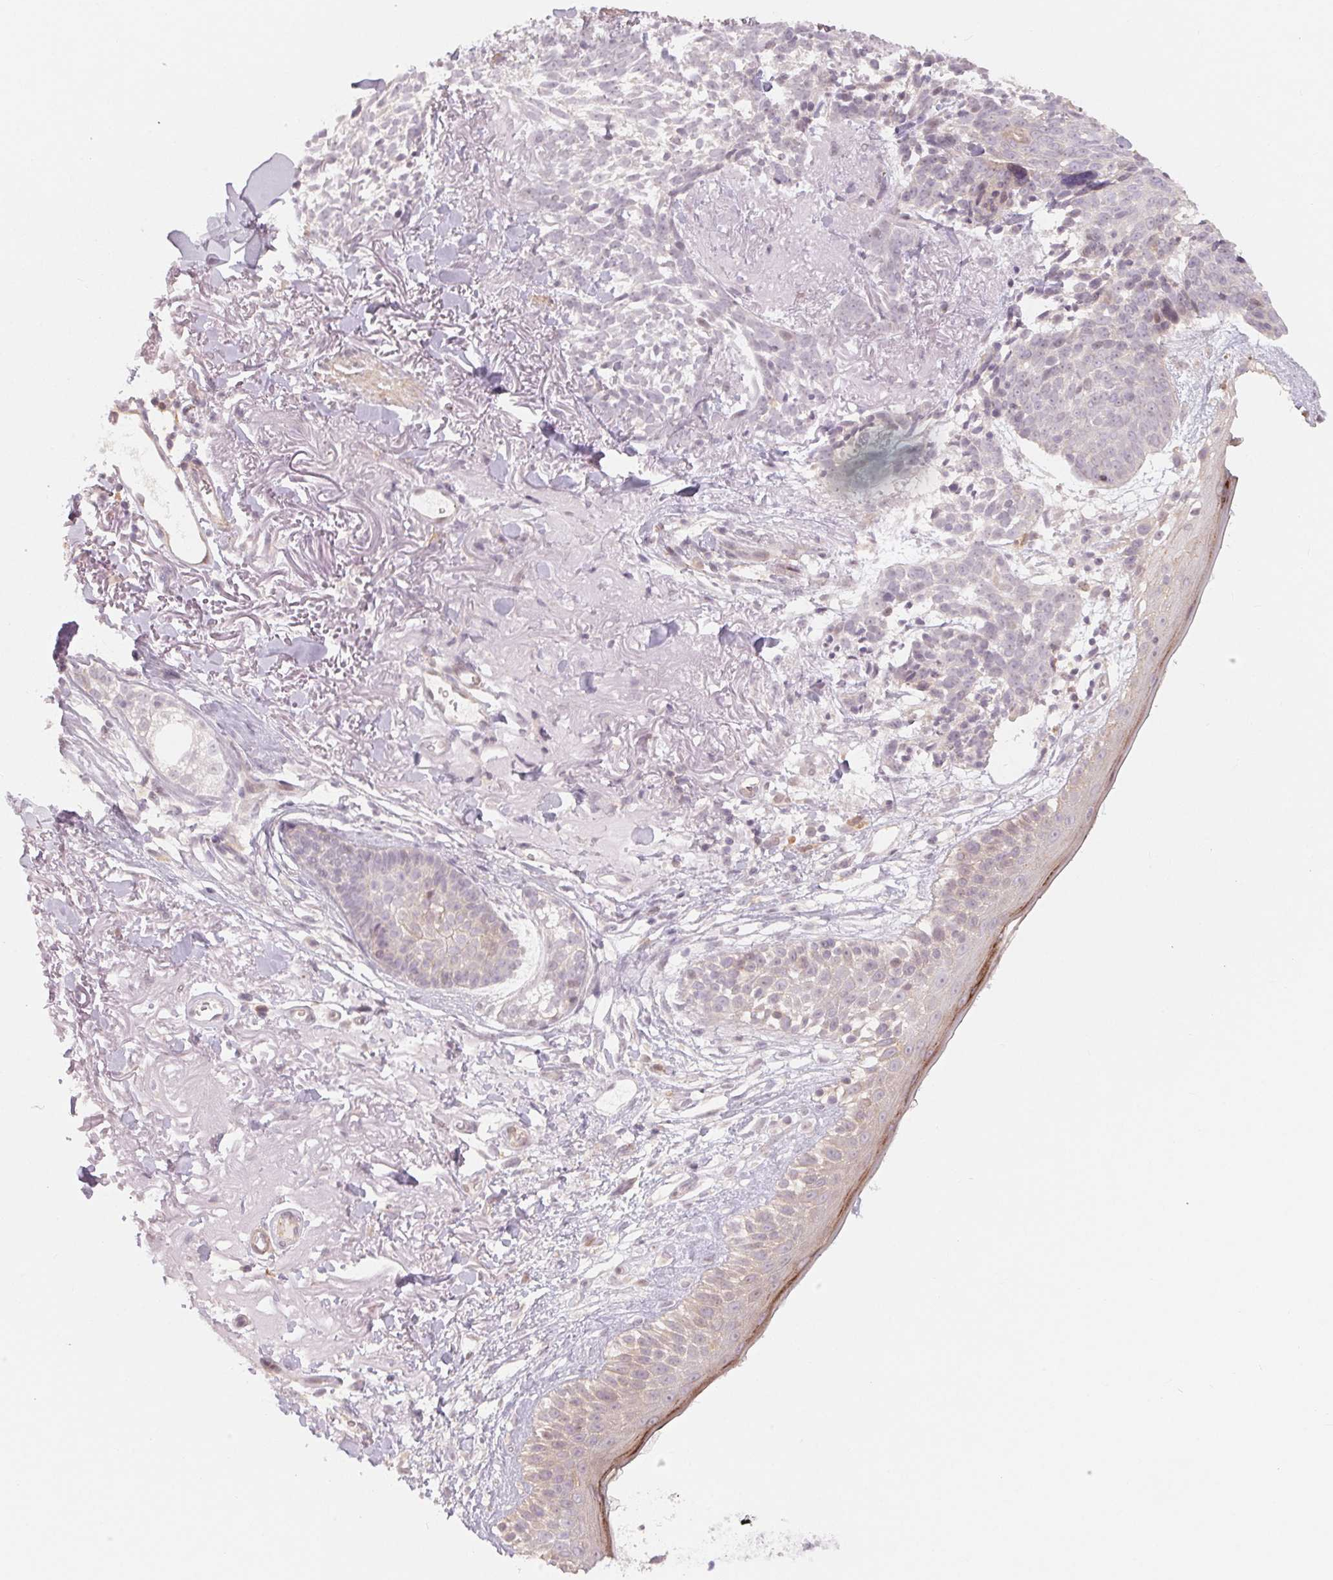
{"staining": {"intensity": "negative", "quantity": "none", "location": "none"}, "tissue": "skin cancer", "cell_type": "Tumor cells", "image_type": "cancer", "snomed": [{"axis": "morphology", "description": "Basal cell carcinoma"}, {"axis": "morphology", "description": "BCC, high aggressive"}, {"axis": "topography", "description": "Skin"}], "caption": "Tumor cells are negative for protein expression in human skin cancer (basal cell carcinoma). (Stains: DAB immunohistochemistry with hematoxylin counter stain, Microscopy: brightfield microscopy at high magnification).", "gene": "DENND2C", "patient": {"sex": "female", "age": 86}}